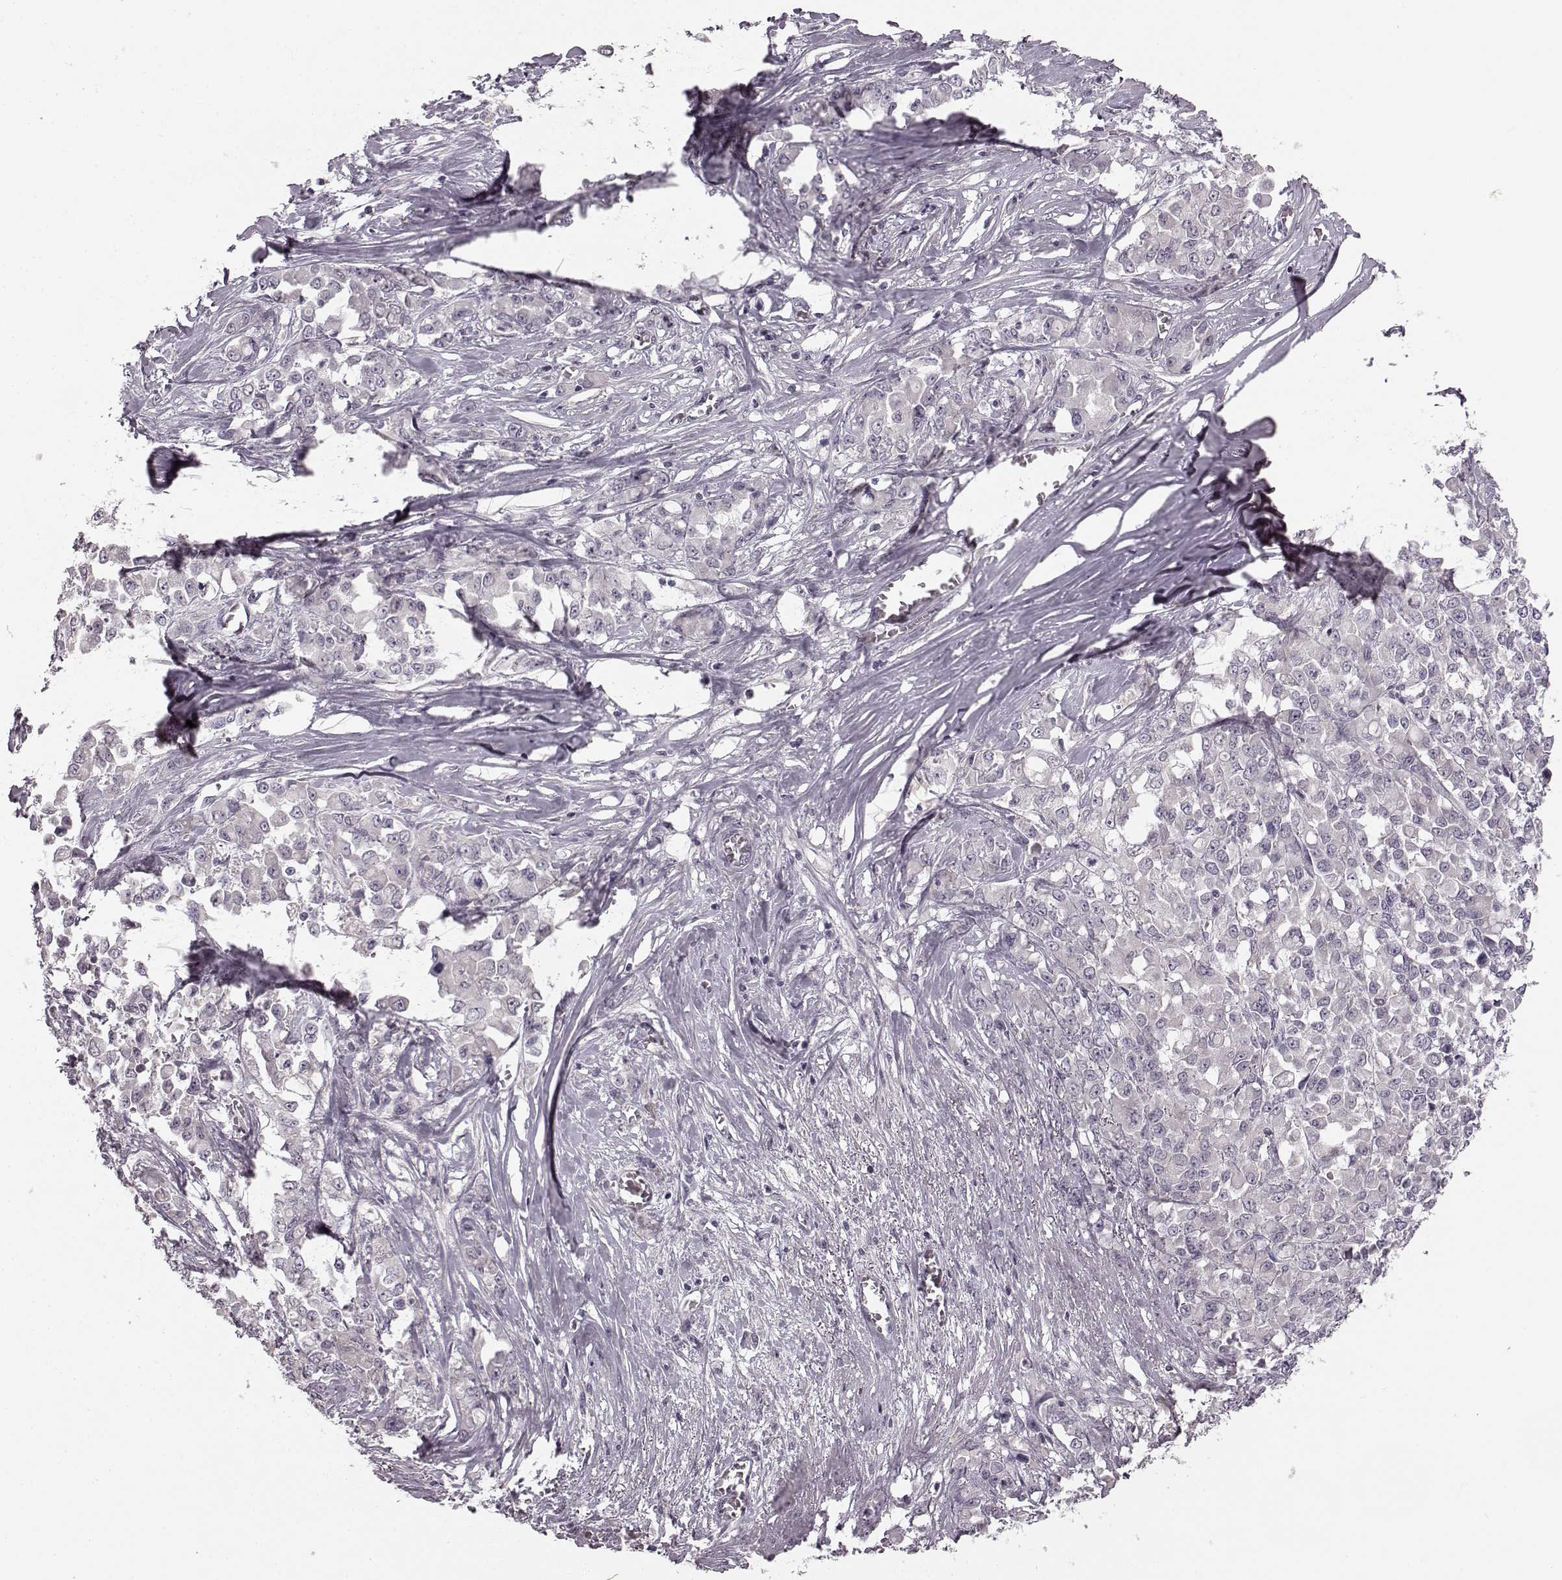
{"staining": {"intensity": "negative", "quantity": "none", "location": "none"}, "tissue": "stomach cancer", "cell_type": "Tumor cells", "image_type": "cancer", "snomed": [{"axis": "morphology", "description": "Adenocarcinoma, NOS"}, {"axis": "topography", "description": "Stomach"}], "caption": "Tumor cells are negative for protein expression in human stomach cancer.", "gene": "FAM234B", "patient": {"sex": "female", "age": 76}}